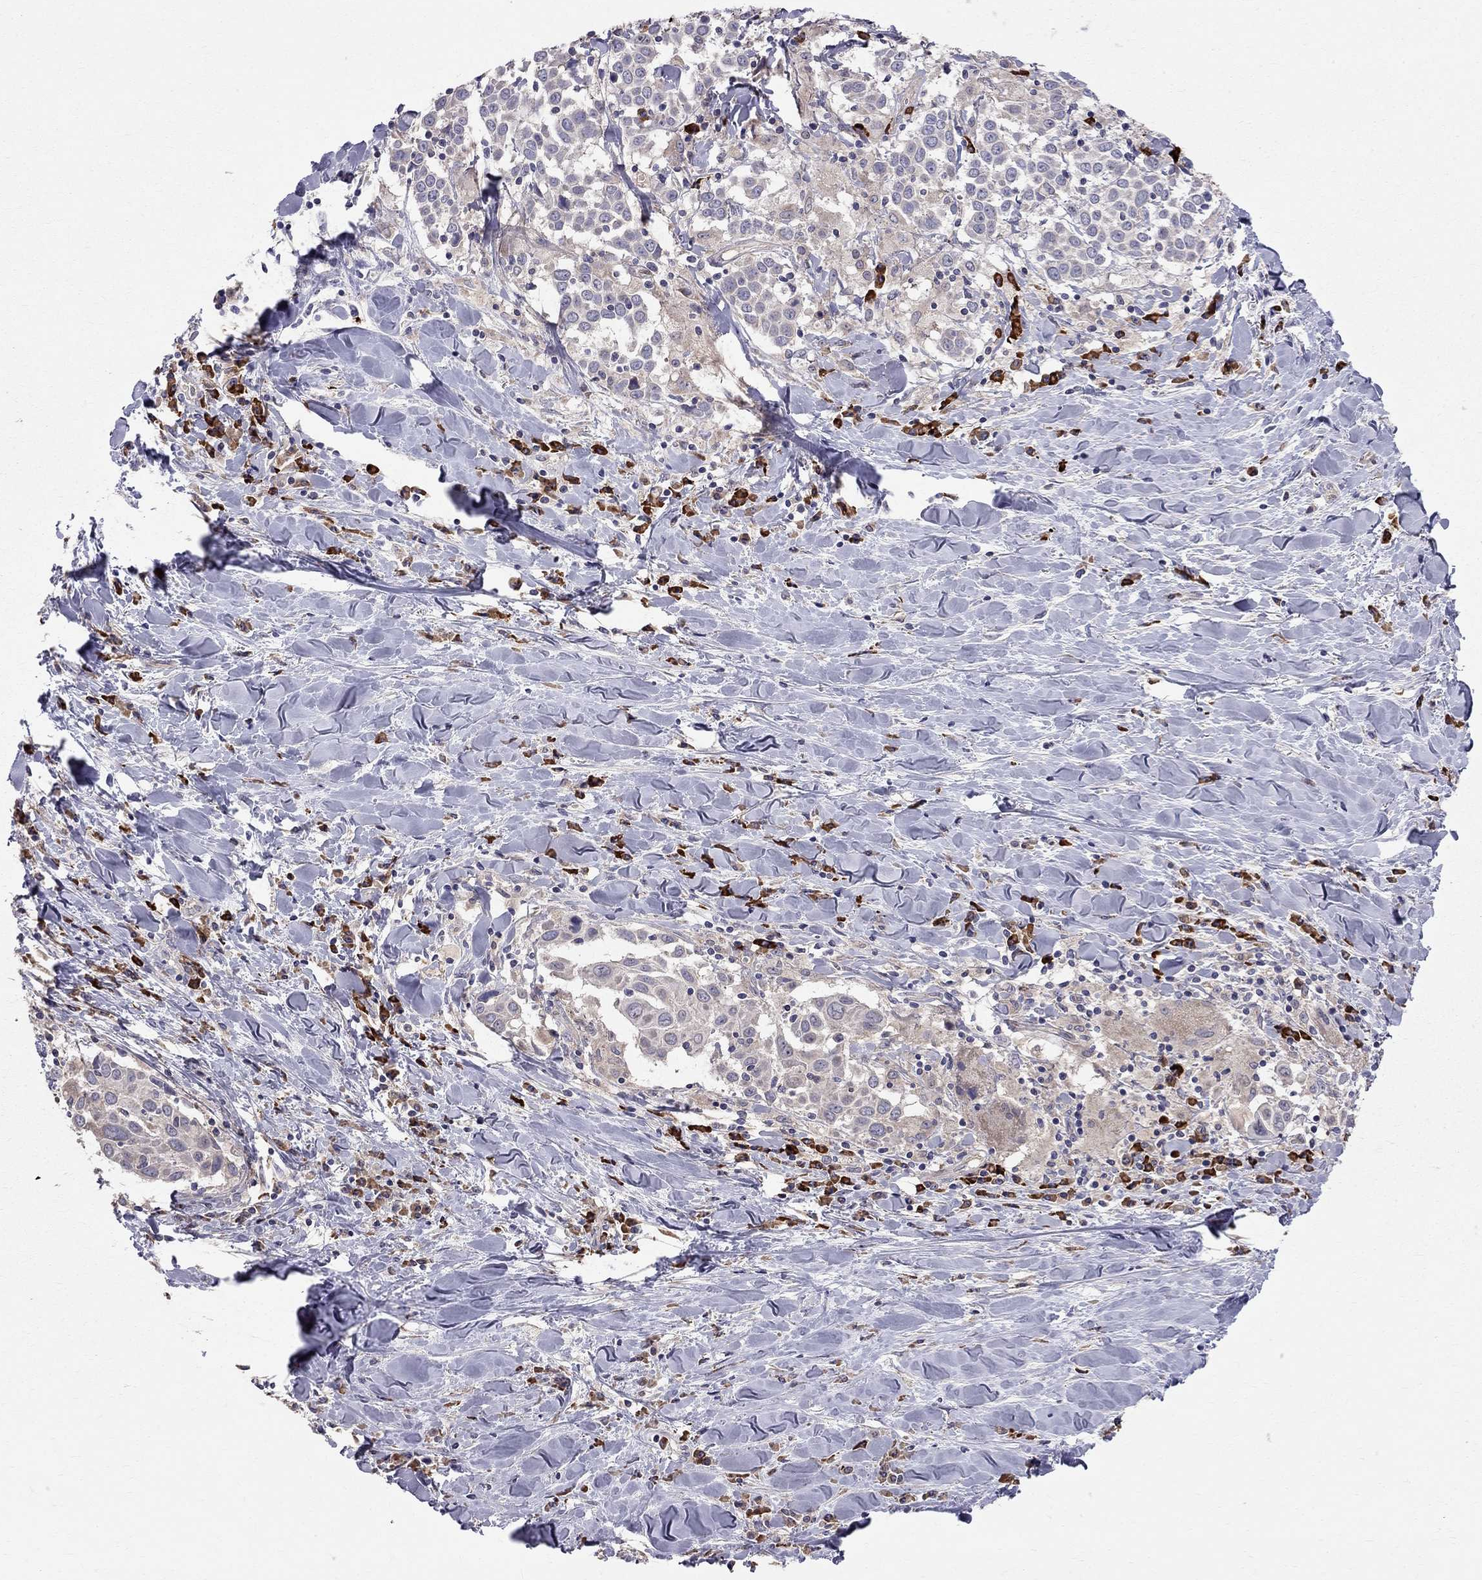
{"staining": {"intensity": "weak", "quantity": "<25%", "location": "cytoplasmic/membranous"}, "tissue": "lung cancer", "cell_type": "Tumor cells", "image_type": "cancer", "snomed": [{"axis": "morphology", "description": "Squamous cell carcinoma, NOS"}, {"axis": "topography", "description": "Lung"}], "caption": "Immunohistochemistry (IHC) micrograph of neoplastic tissue: lung cancer stained with DAB (3,3'-diaminobenzidine) shows no significant protein staining in tumor cells. (DAB (3,3'-diaminobenzidine) IHC with hematoxylin counter stain).", "gene": "PIK3CG", "patient": {"sex": "male", "age": 57}}